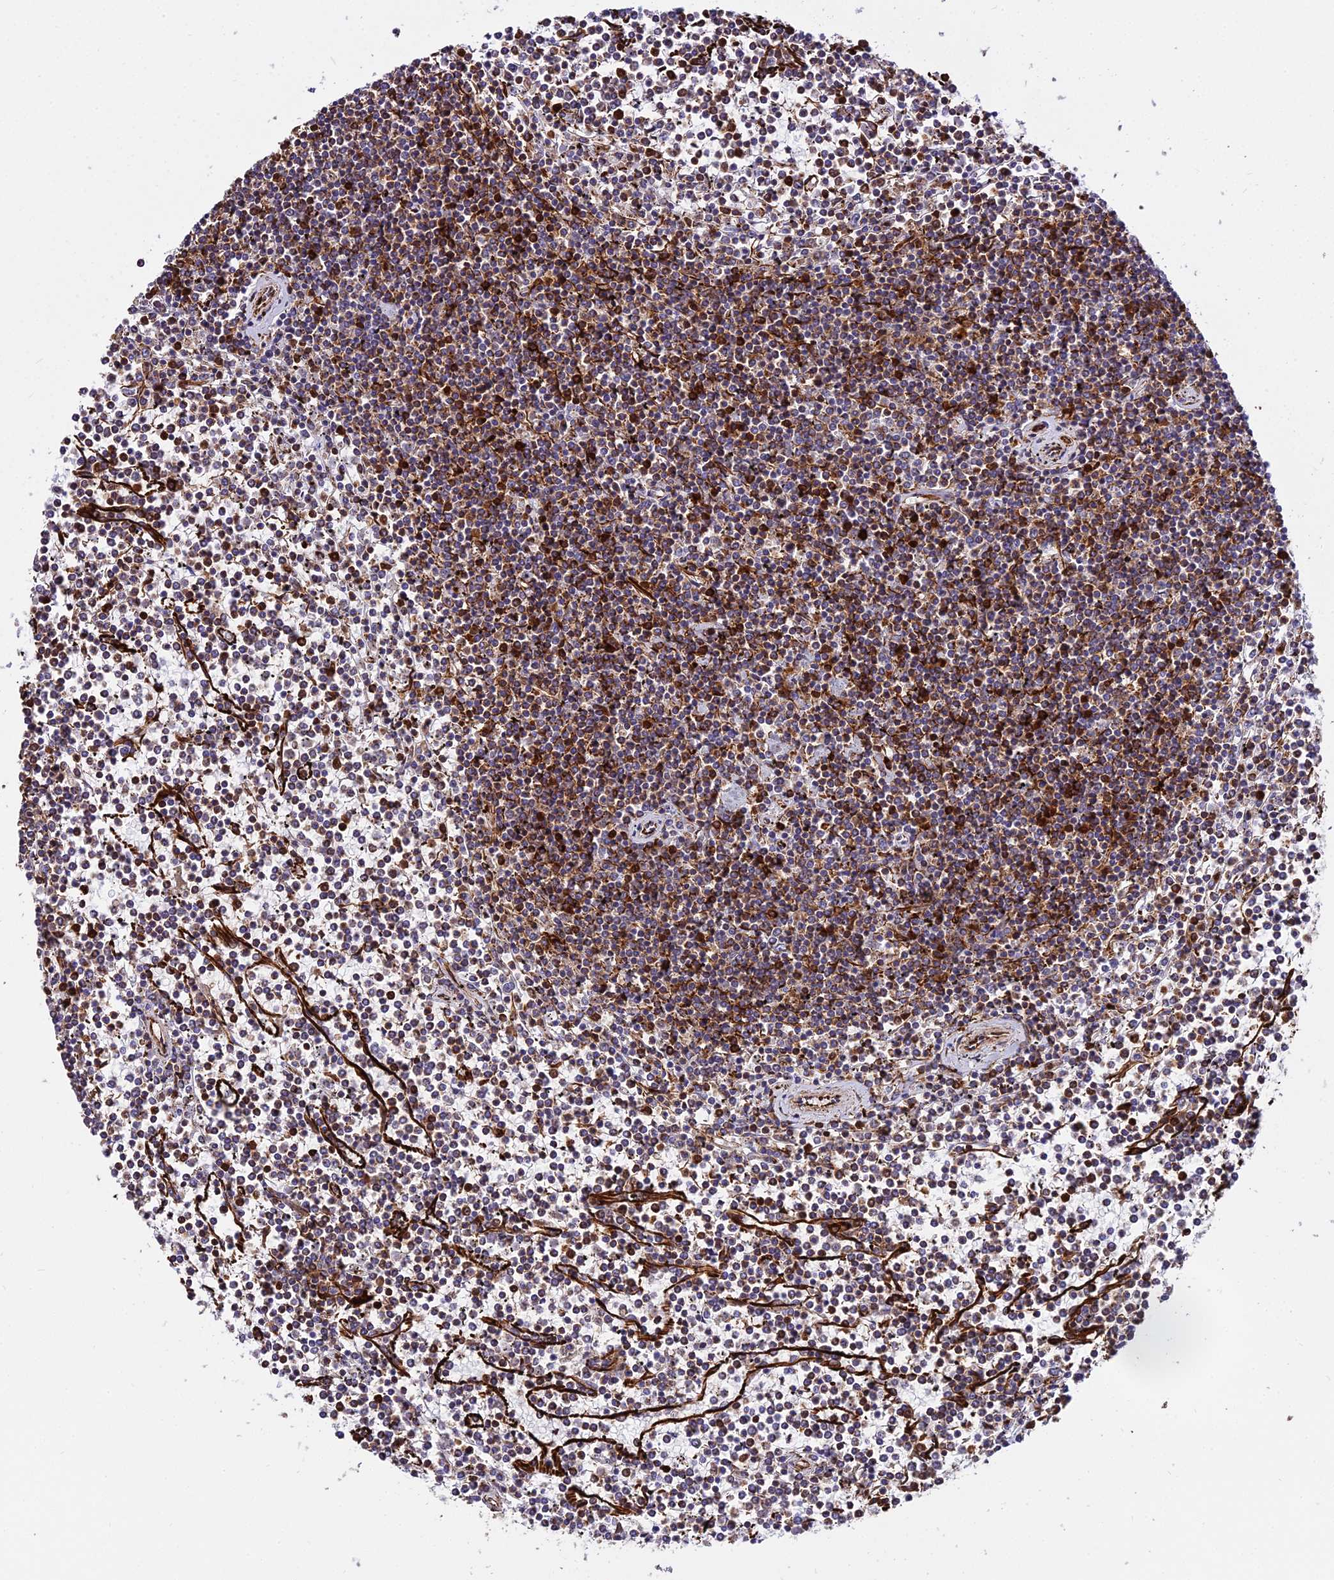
{"staining": {"intensity": "strong", "quantity": "25%-75%", "location": "cytoplasmic/membranous"}, "tissue": "lymphoma", "cell_type": "Tumor cells", "image_type": "cancer", "snomed": [{"axis": "morphology", "description": "Malignant lymphoma, non-Hodgkin's type, Low grade"}, {"axis": "topography", "description": "Spleen"}], "caption": "IHC micrograph of human lymphoma stained for a protein (brown), which demonstrates high levels of strong cytoplasmic/membranous expression in approximately 25%-75% of tumor cells.", "gene": "PEX19", "patient": {"sex": "female", "age": 19}}